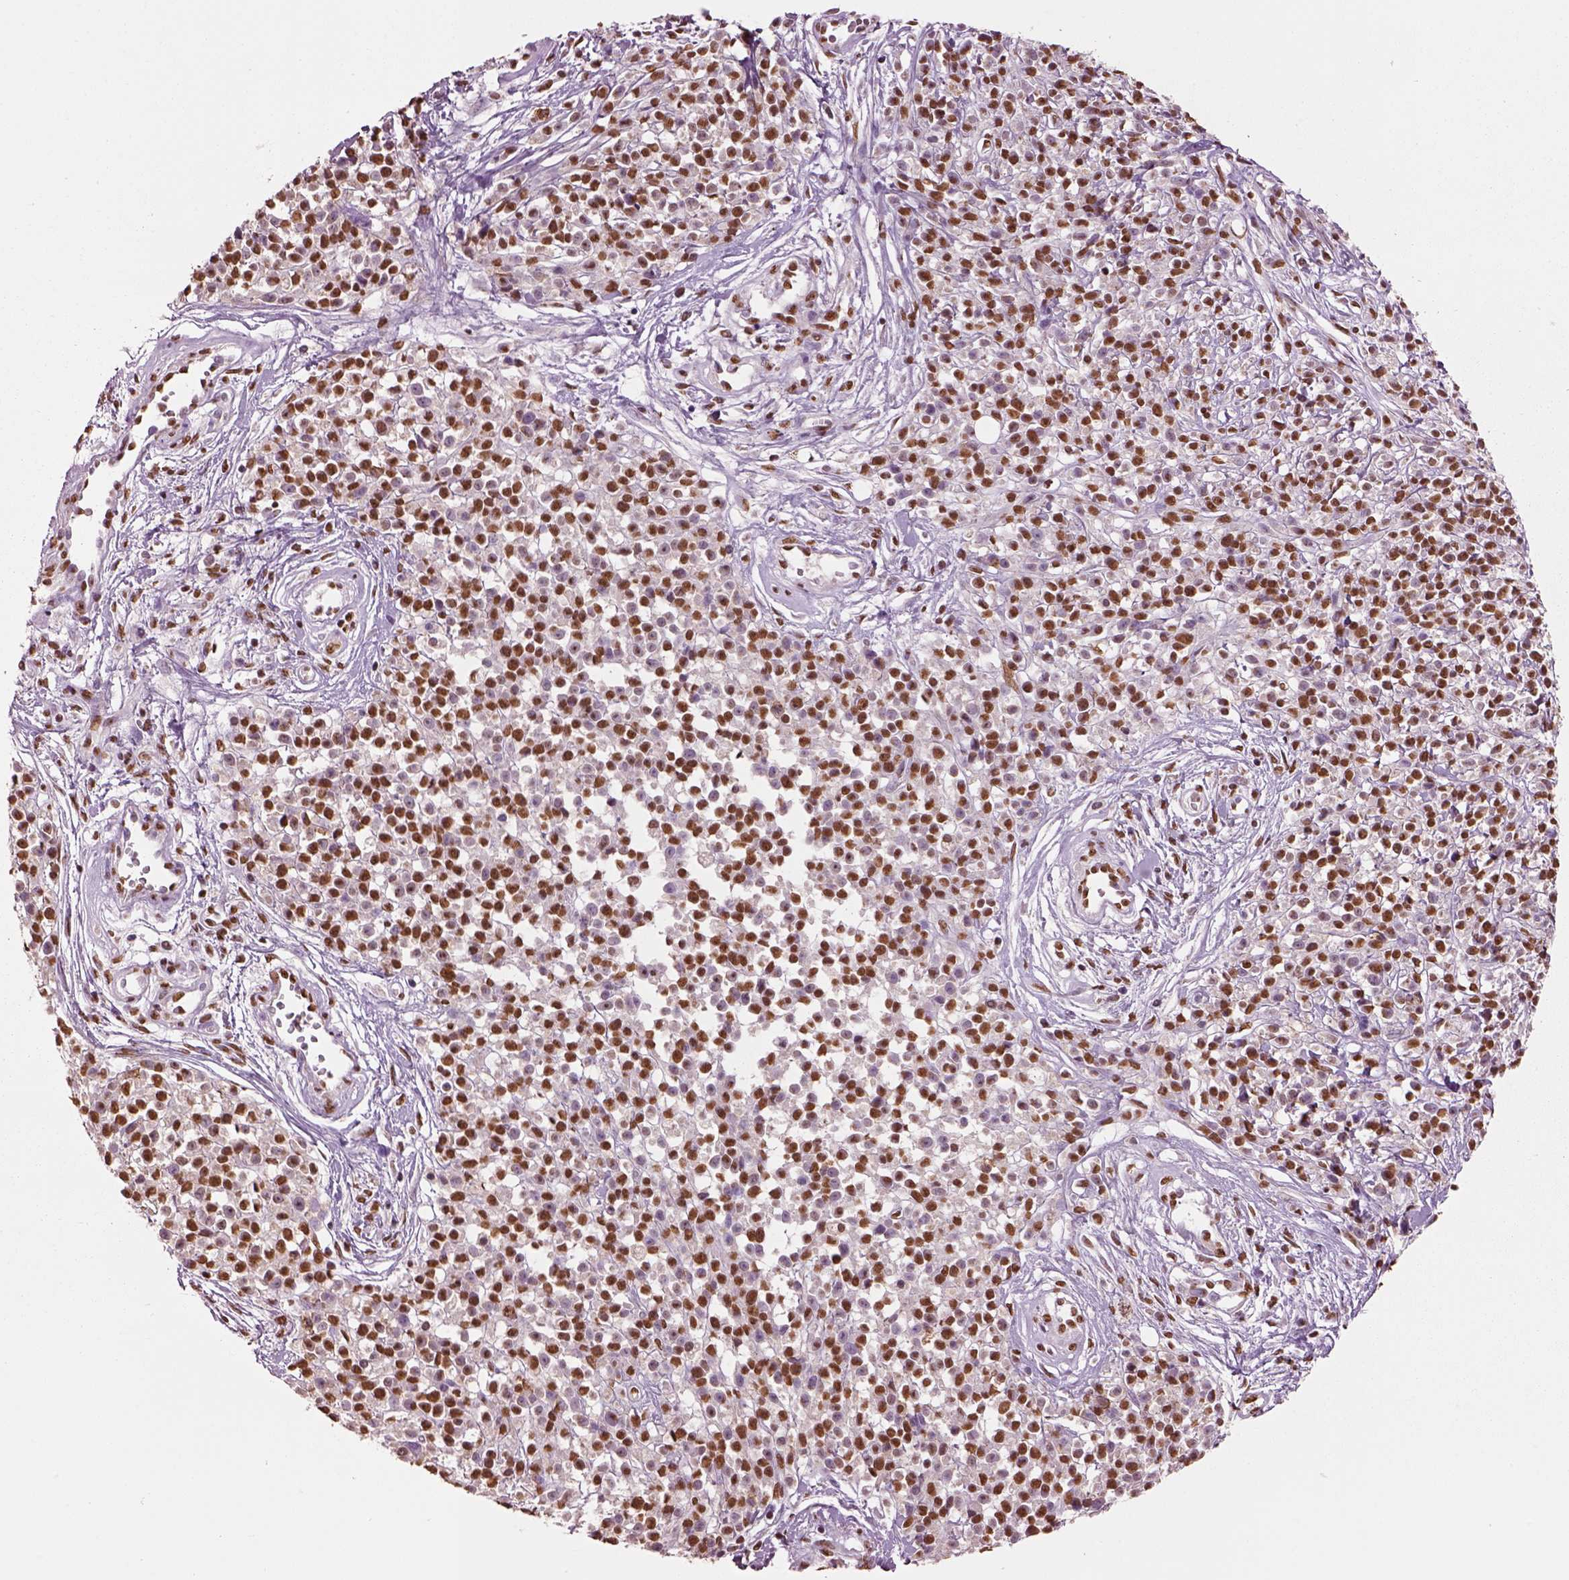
{"staining": {"intensity": "strong", "quantity": ">75%", "location": "nuclear"}, "tissue": "melanoma", "cell_type": "Tumor cells", "image_type": "cancer", "snomed": [{"axis": "morphology", "description": "Malignant melanoma, NOS"}, {"axis": "topography", "description": "Skin"}, {"axis": "topography", "description": "Skin of trunk"}], "caption": "A photomicrograph of melanoma stained for a protein displays strong nuclear brown staining in tumor cells.", "gene": "DDX3X", "patient": {"sex": "male", "age": 74}}